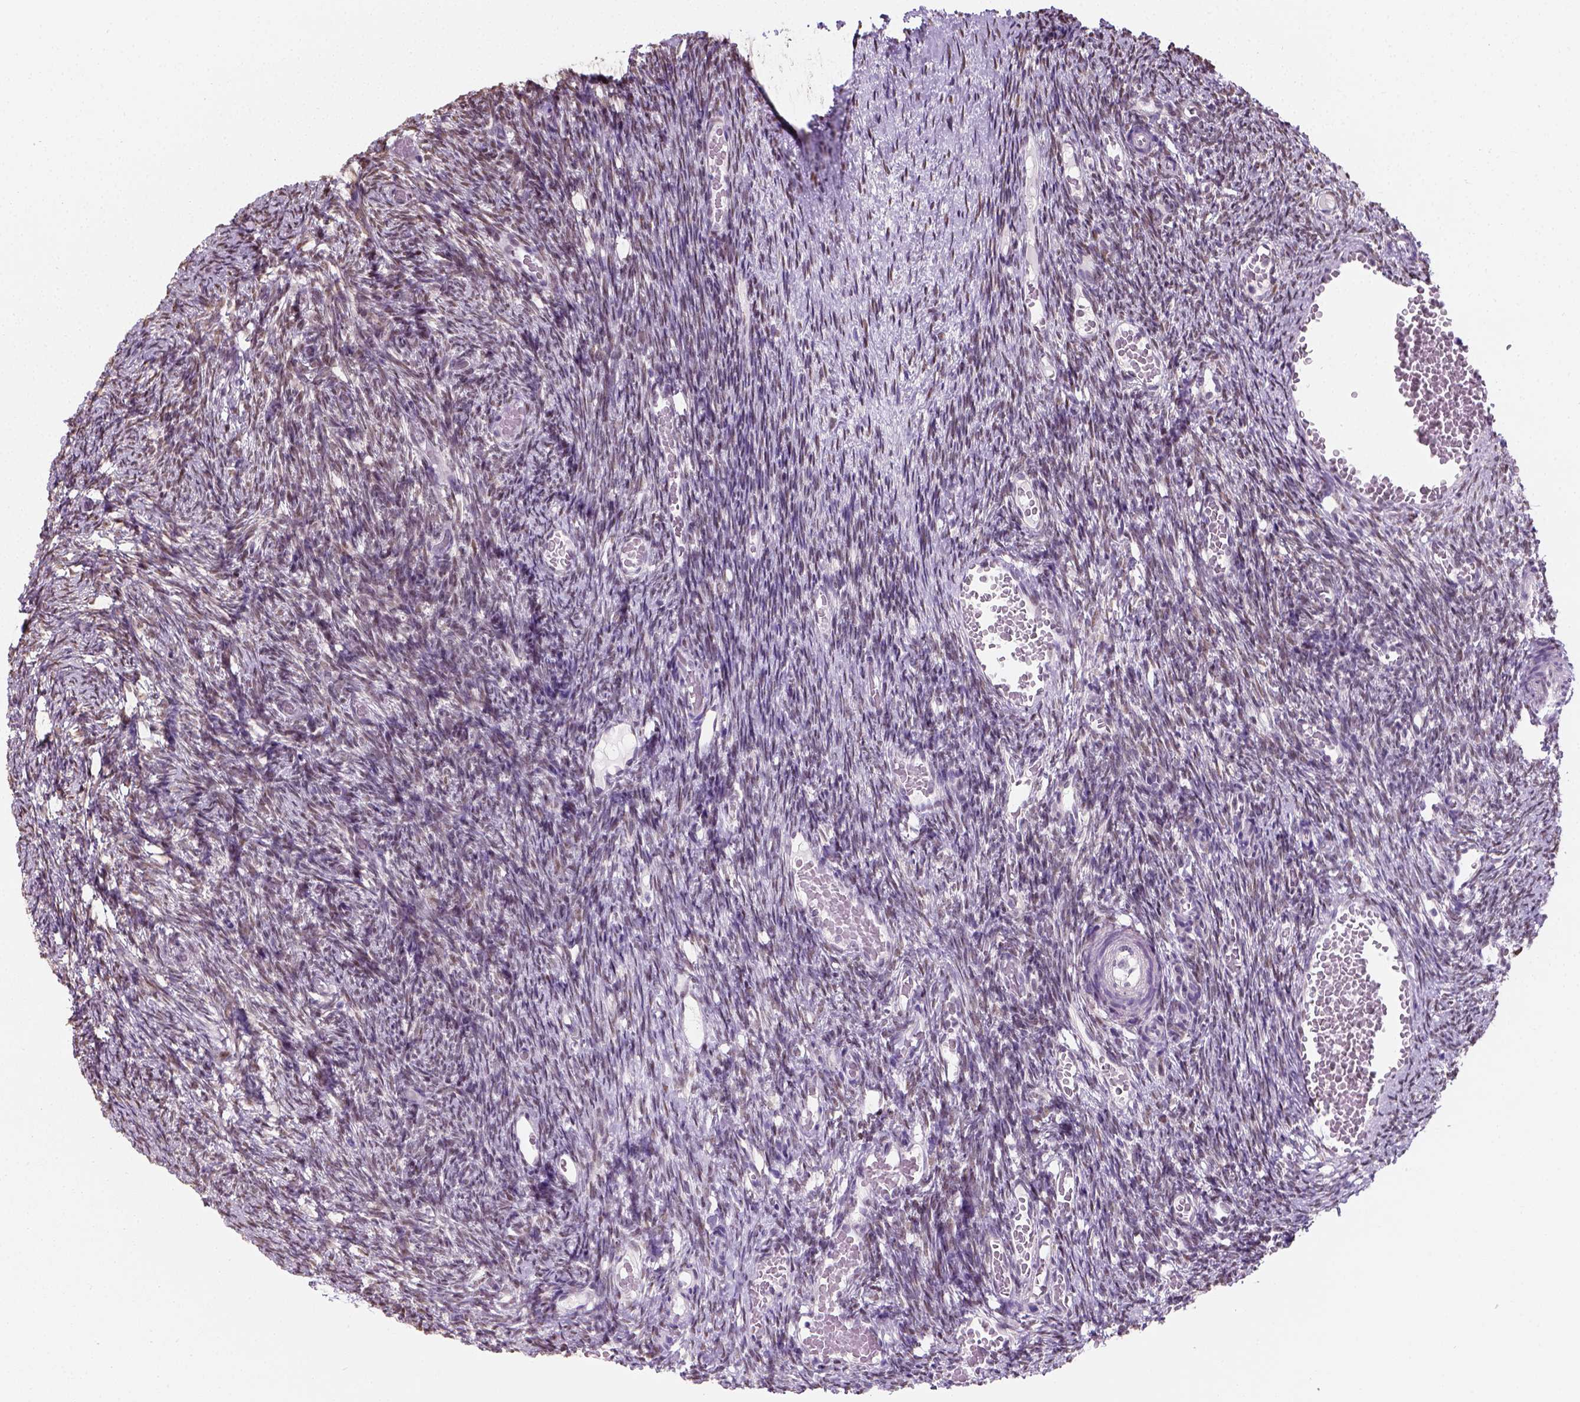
{"staining": {"intensity": "moderate", "quantity": ">75%", "location": "nuclear"}, "tissue": "ovary", "cell_type": "Follicle cells", "image_type": "normal", "snomed": [{"axis": "morphology", "description": "Normal tissue, NOS"}, {"axis": "topography", "description": "Ovary"}], "caption": "Immunohistochemical staining of unremarkable human ovary displays medium levels of moderate nuclear staining in approximately >75% of follicle cells.", "gene": "C1orf112", "patient": {"sex": "female", "age": 39}}